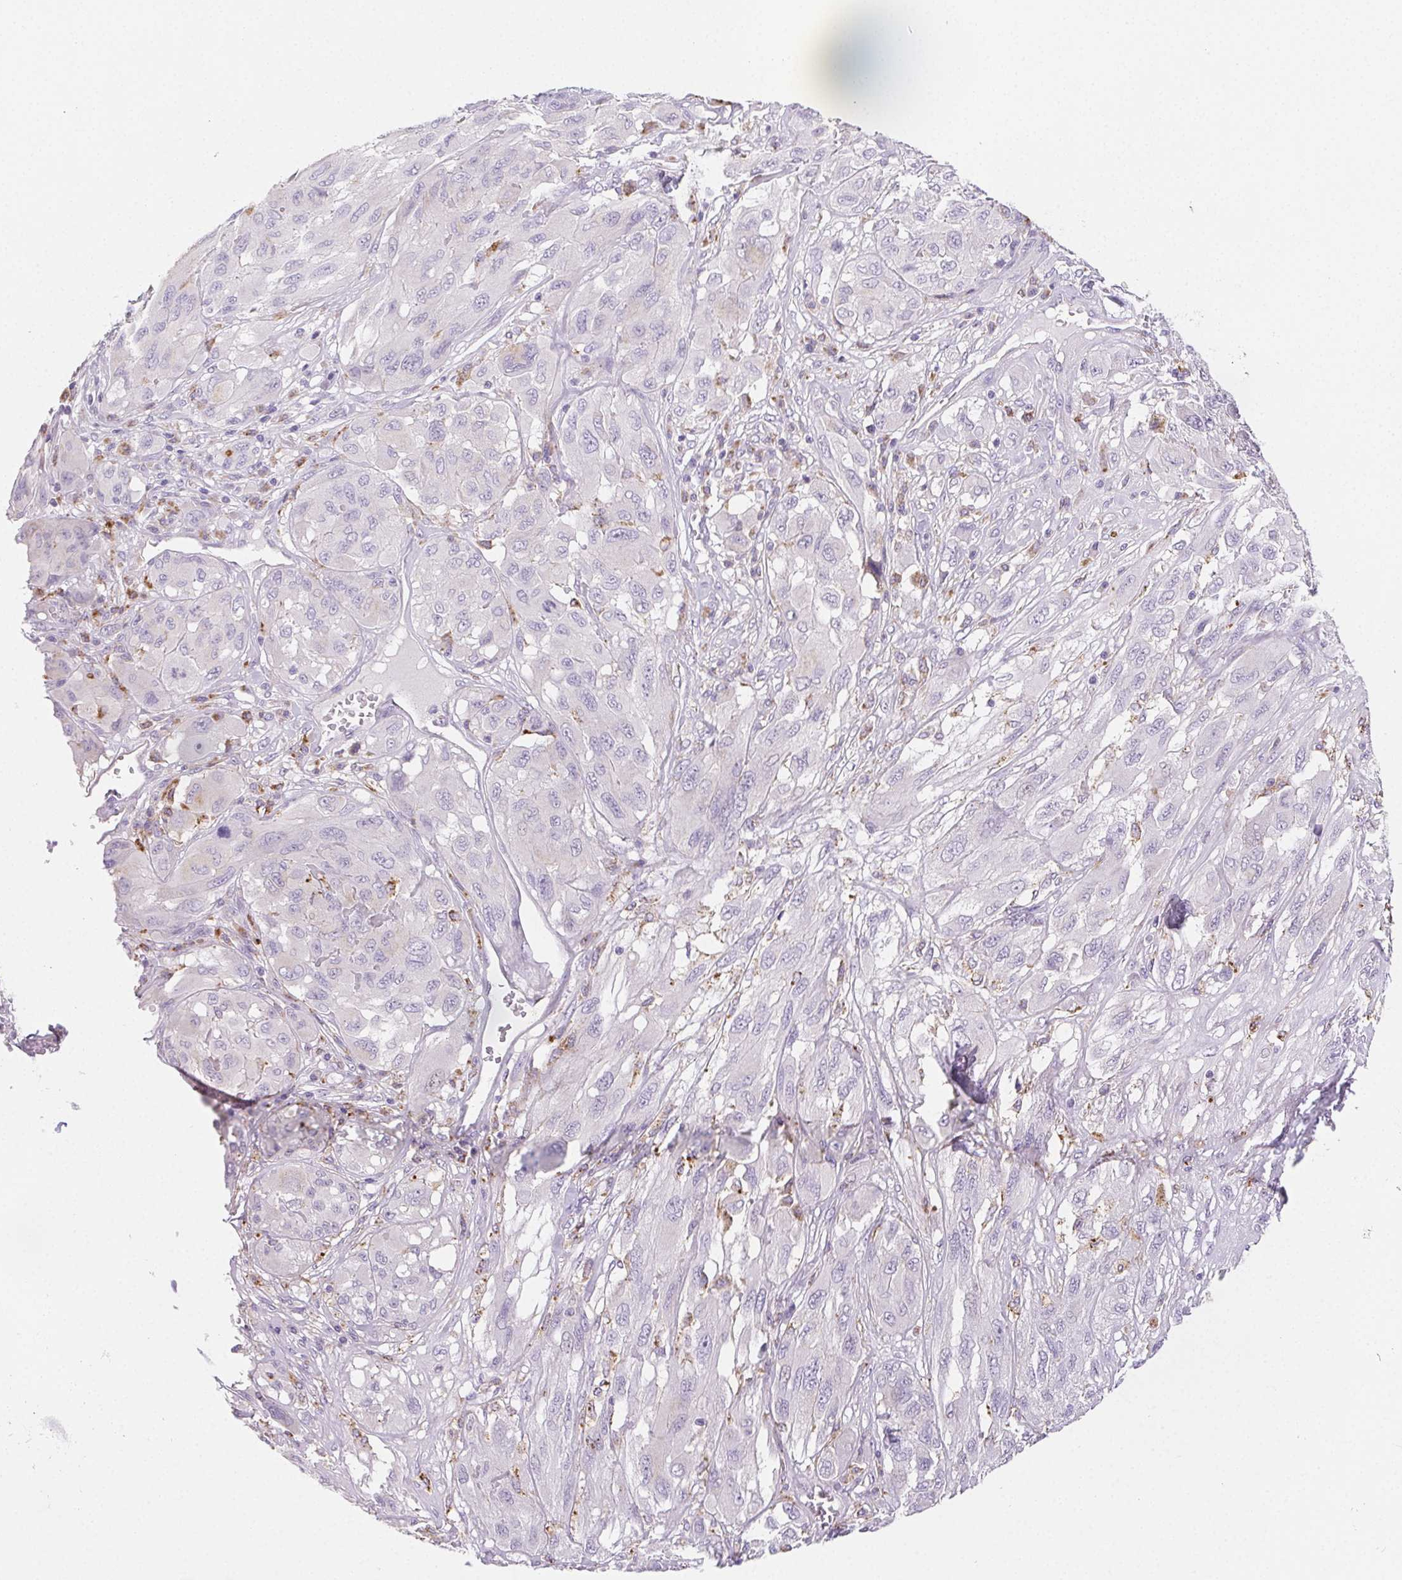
{"staining": {"intensity": "negative", "quantity": "none", "location": "none"}, "tissue": "melanoma", "cell_type": "Tumor cells", "image_type": "cancer", "snomed": [{"axis": "morphology", "description": "Malignant melanoma, NOS"}, {"axis": "topography", "description": "Skin"}], "caption": "Micrograph shows no significant protein staining in tumor cells of melanoma. Brightfield microscopy of immunohistochemistry stained with DAB (brown) and hematoxylin (blue), captured at high magnification.", "gene": "LIPA", "patient": {"sex": "female", "age": 91}}